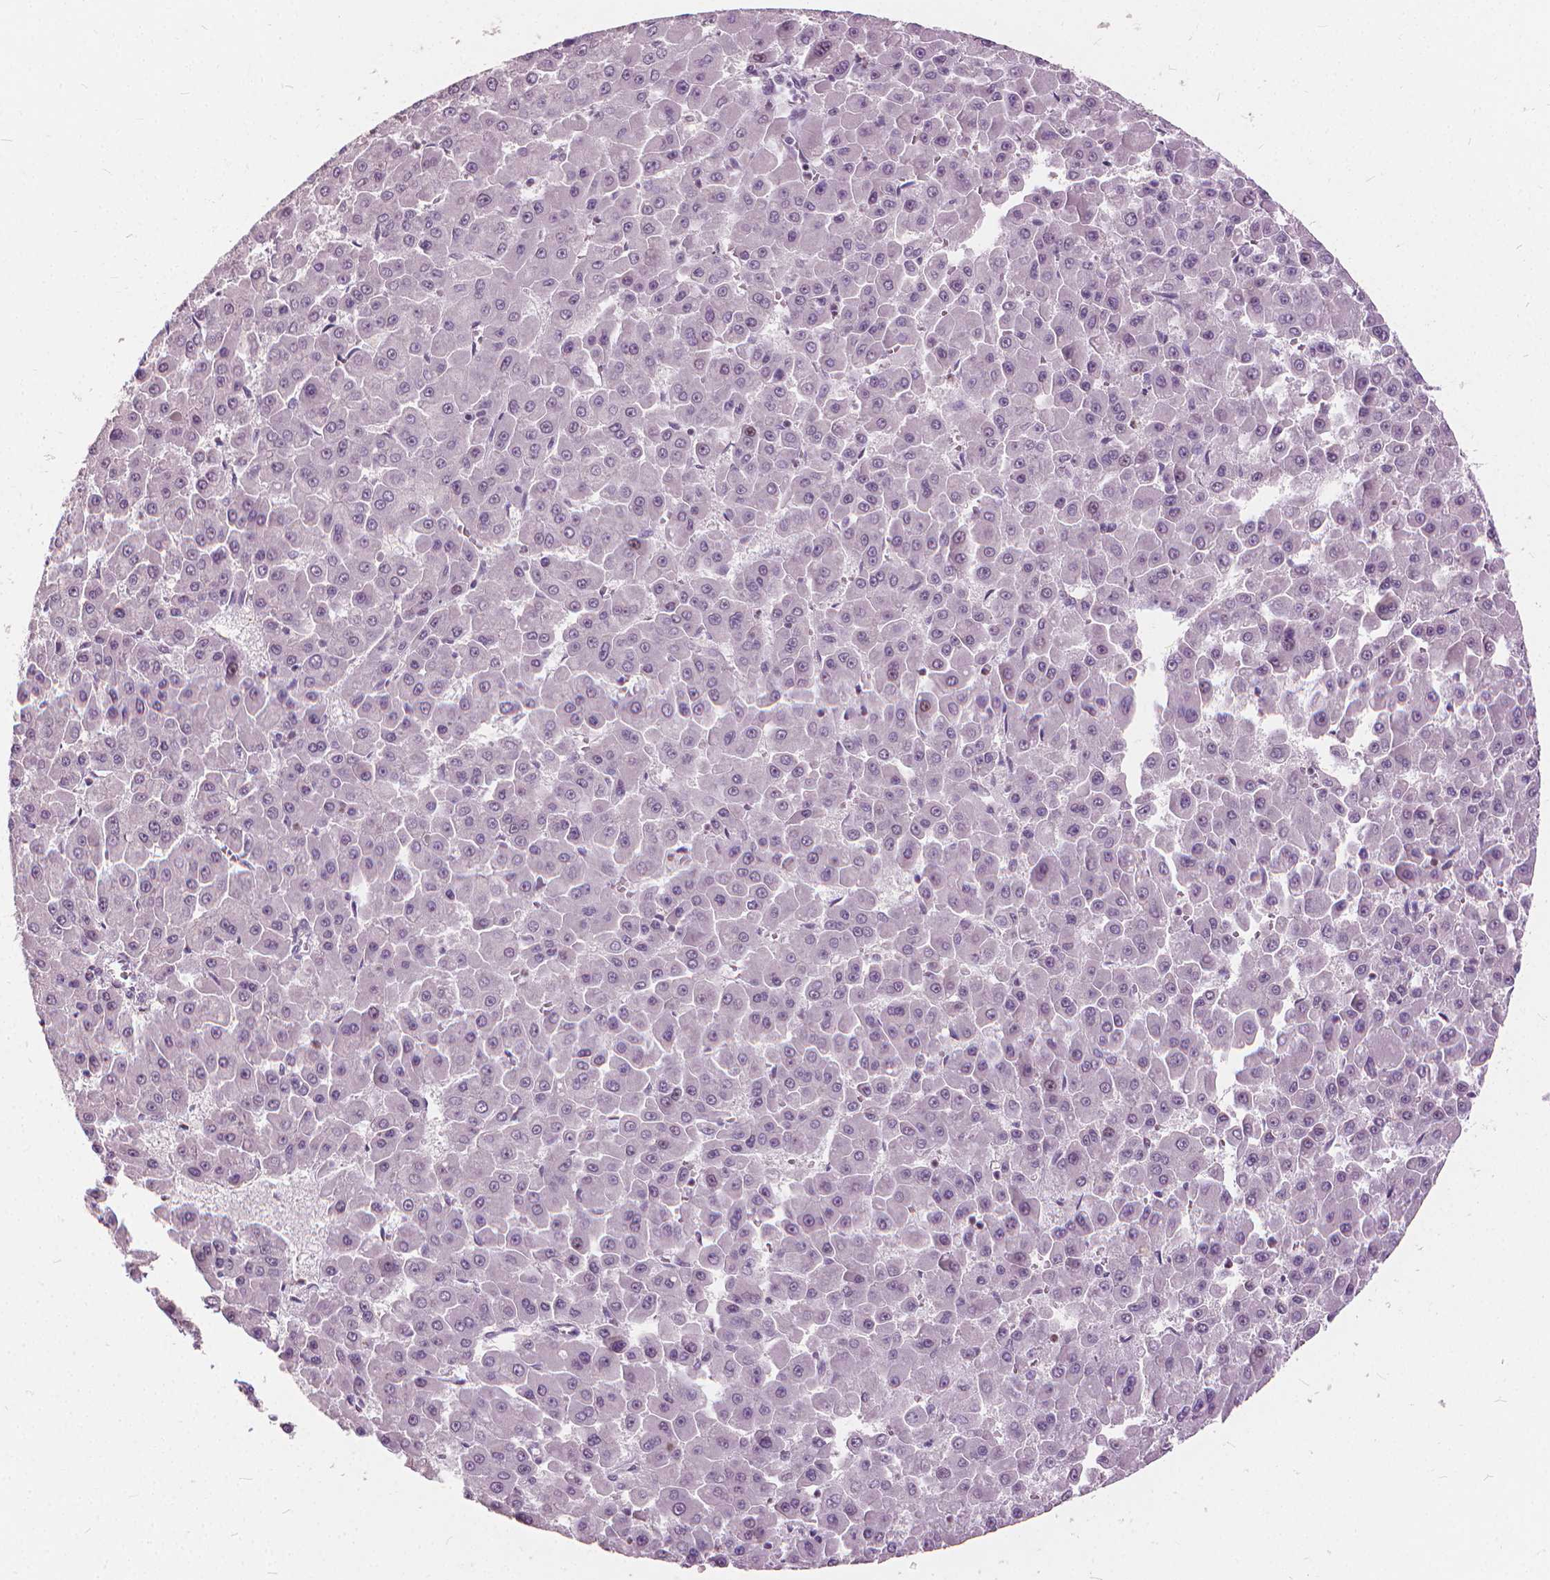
{"staining": {"intensity": "negative", "quantity": "none", "location": "none"}, "tissue": "liver cancer", "cell_type": "Tumor cells", "image_type": "cancer", "snomed": [{"axis": "morphology", "description": "Carcinoma, Hepatocellular, NOS"}, {"axis": "topography", "description": "Liver"}], "caption": "A photomicrograph of human liver cancer is negative for staining in tumor cells.", "gene": "STAT5B", "patient": {"sex": "male", "age": 78}}